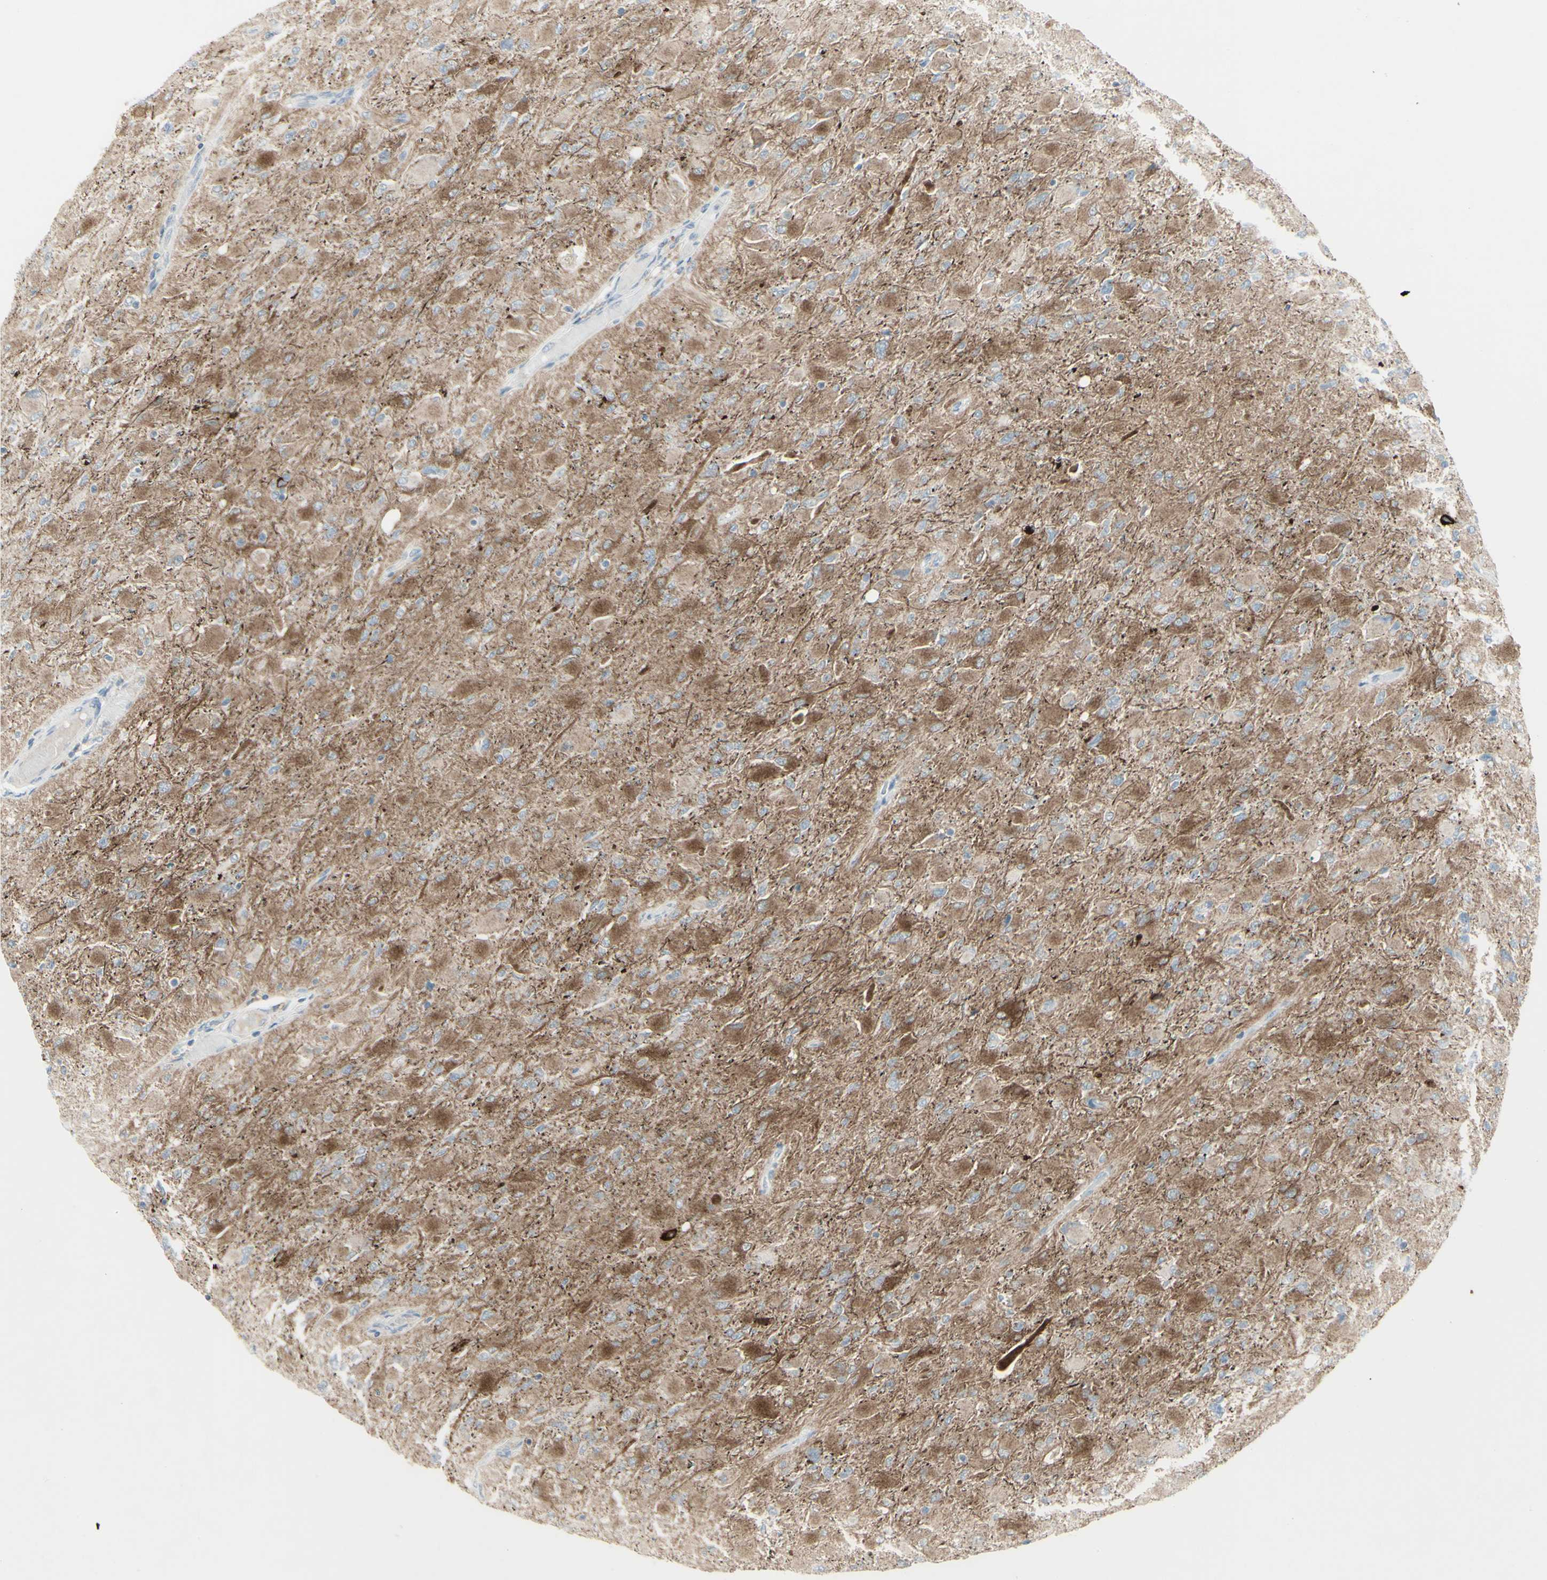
{"staining": {"intensity": "moderate", "quantity": ">75%", "location": "cytoplasmic/membranous"}, "tissue": "glioma", "cell_type": "Tumor cells", "image_type": "cancer", "snomed": [{"axis": "morphology", "description": "Glioma, malignant, High grade"}, {"axis": "topography", "description": "Cerebral cortex"}], "caption": "DAB immunohistochemical staining of human malignant glioma (high-grade) exhibits moderate cytoplasmic/membranous protein positivity in about >75% of tumor cells. The staining is performed using DAB brown chromogen to label protein expression. The nuclei are counter-stained blue using hematoxylin.", "gene": "SH3GL2", "patient": {"sex": "female", "age": 36}}